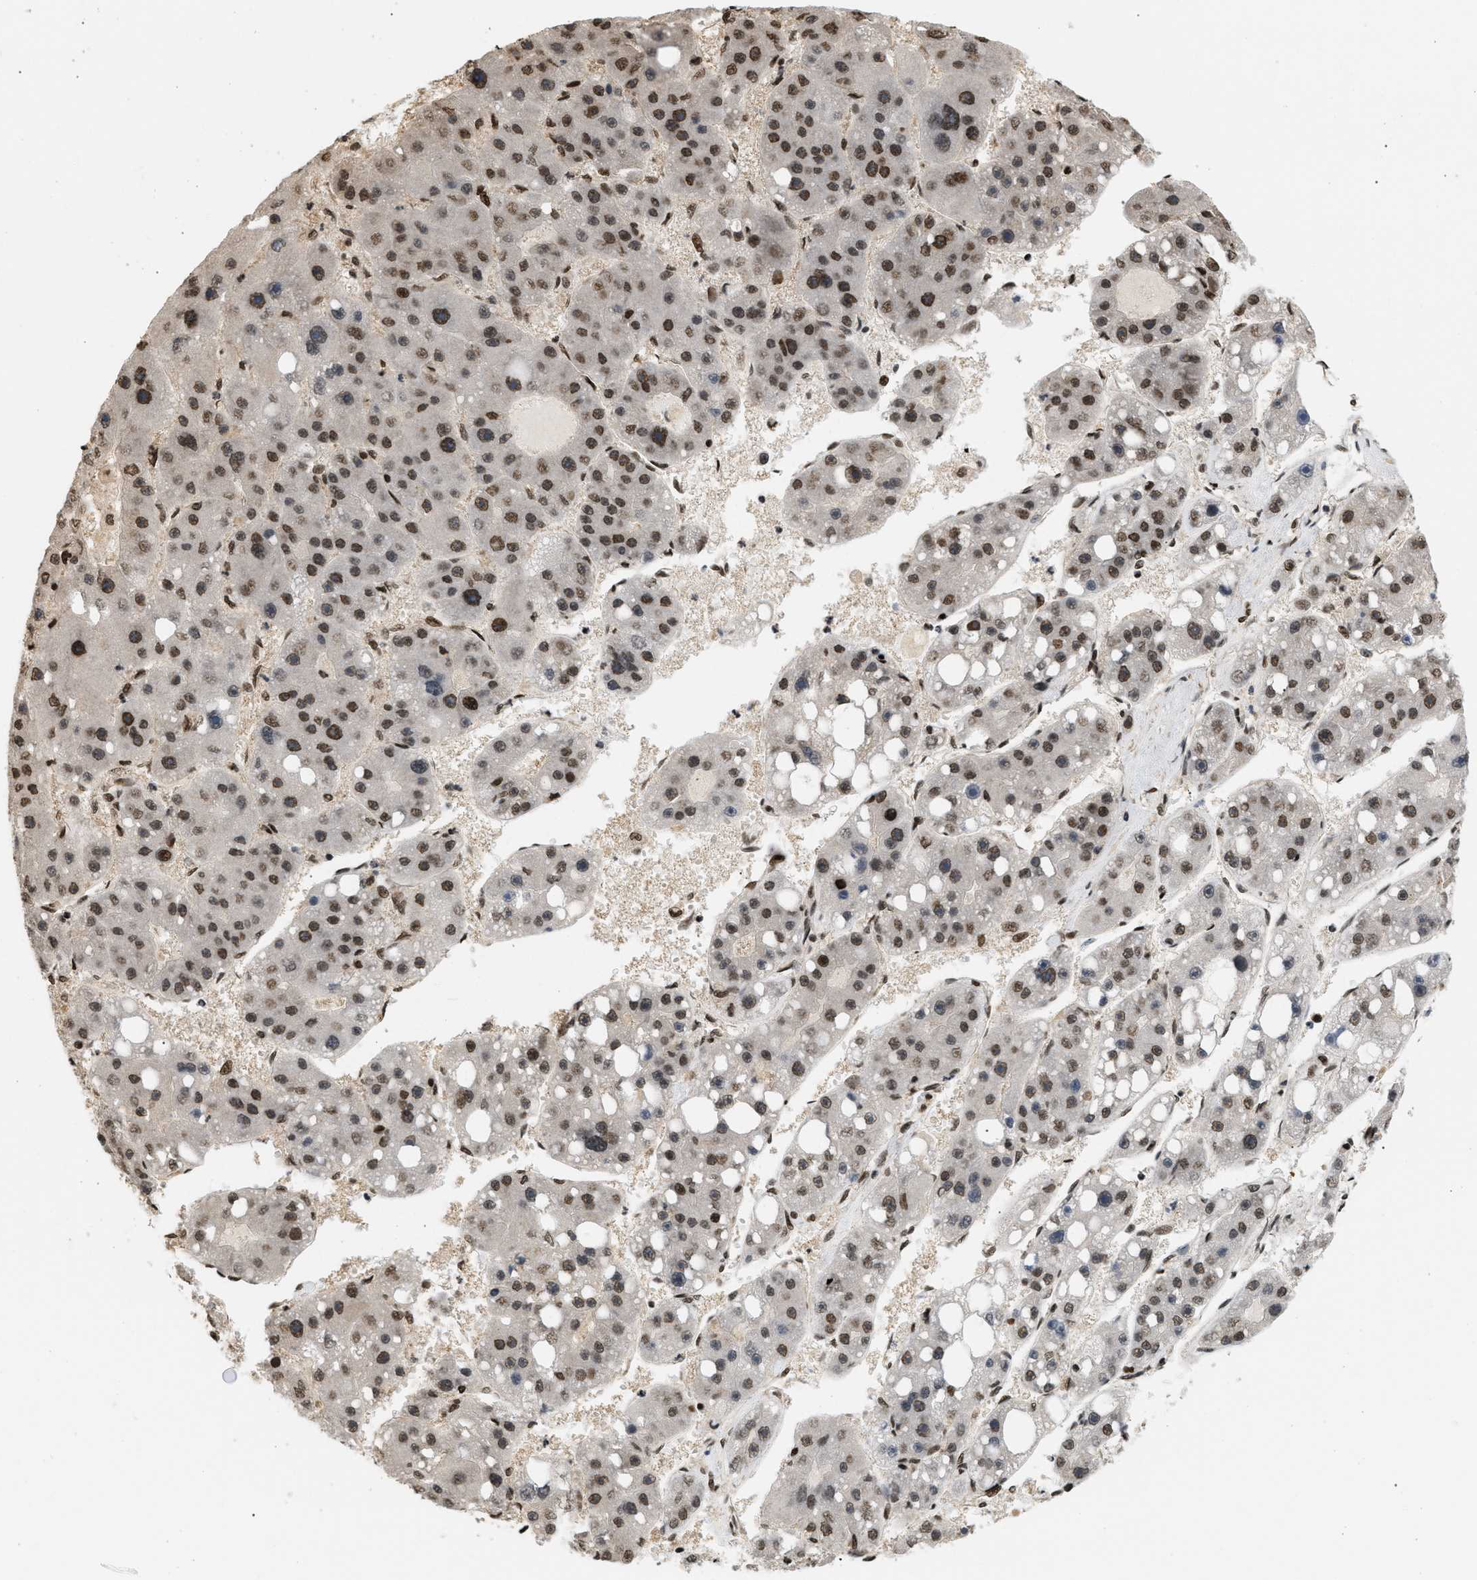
{"staining": {"intensity": "moderate", "quantity": "25%-75%", "location": "nuclear"}, "tissue": "liver cancer", "cell_type": "Tumor cells", "image_type": "cancer", "snomed": [{"axis": "morphology", "description": "Carcinoma, Hepatocellular, NOS"}, {"axis": "topography", "description": "Liver"}], "caption": "Protein expression analysis of human liver cancer reveals moderate nuclear expression in approximately 25%-75% of tumor cells.", "gene": "RBM5", "patient": {"sex": "female", "age": 61}}